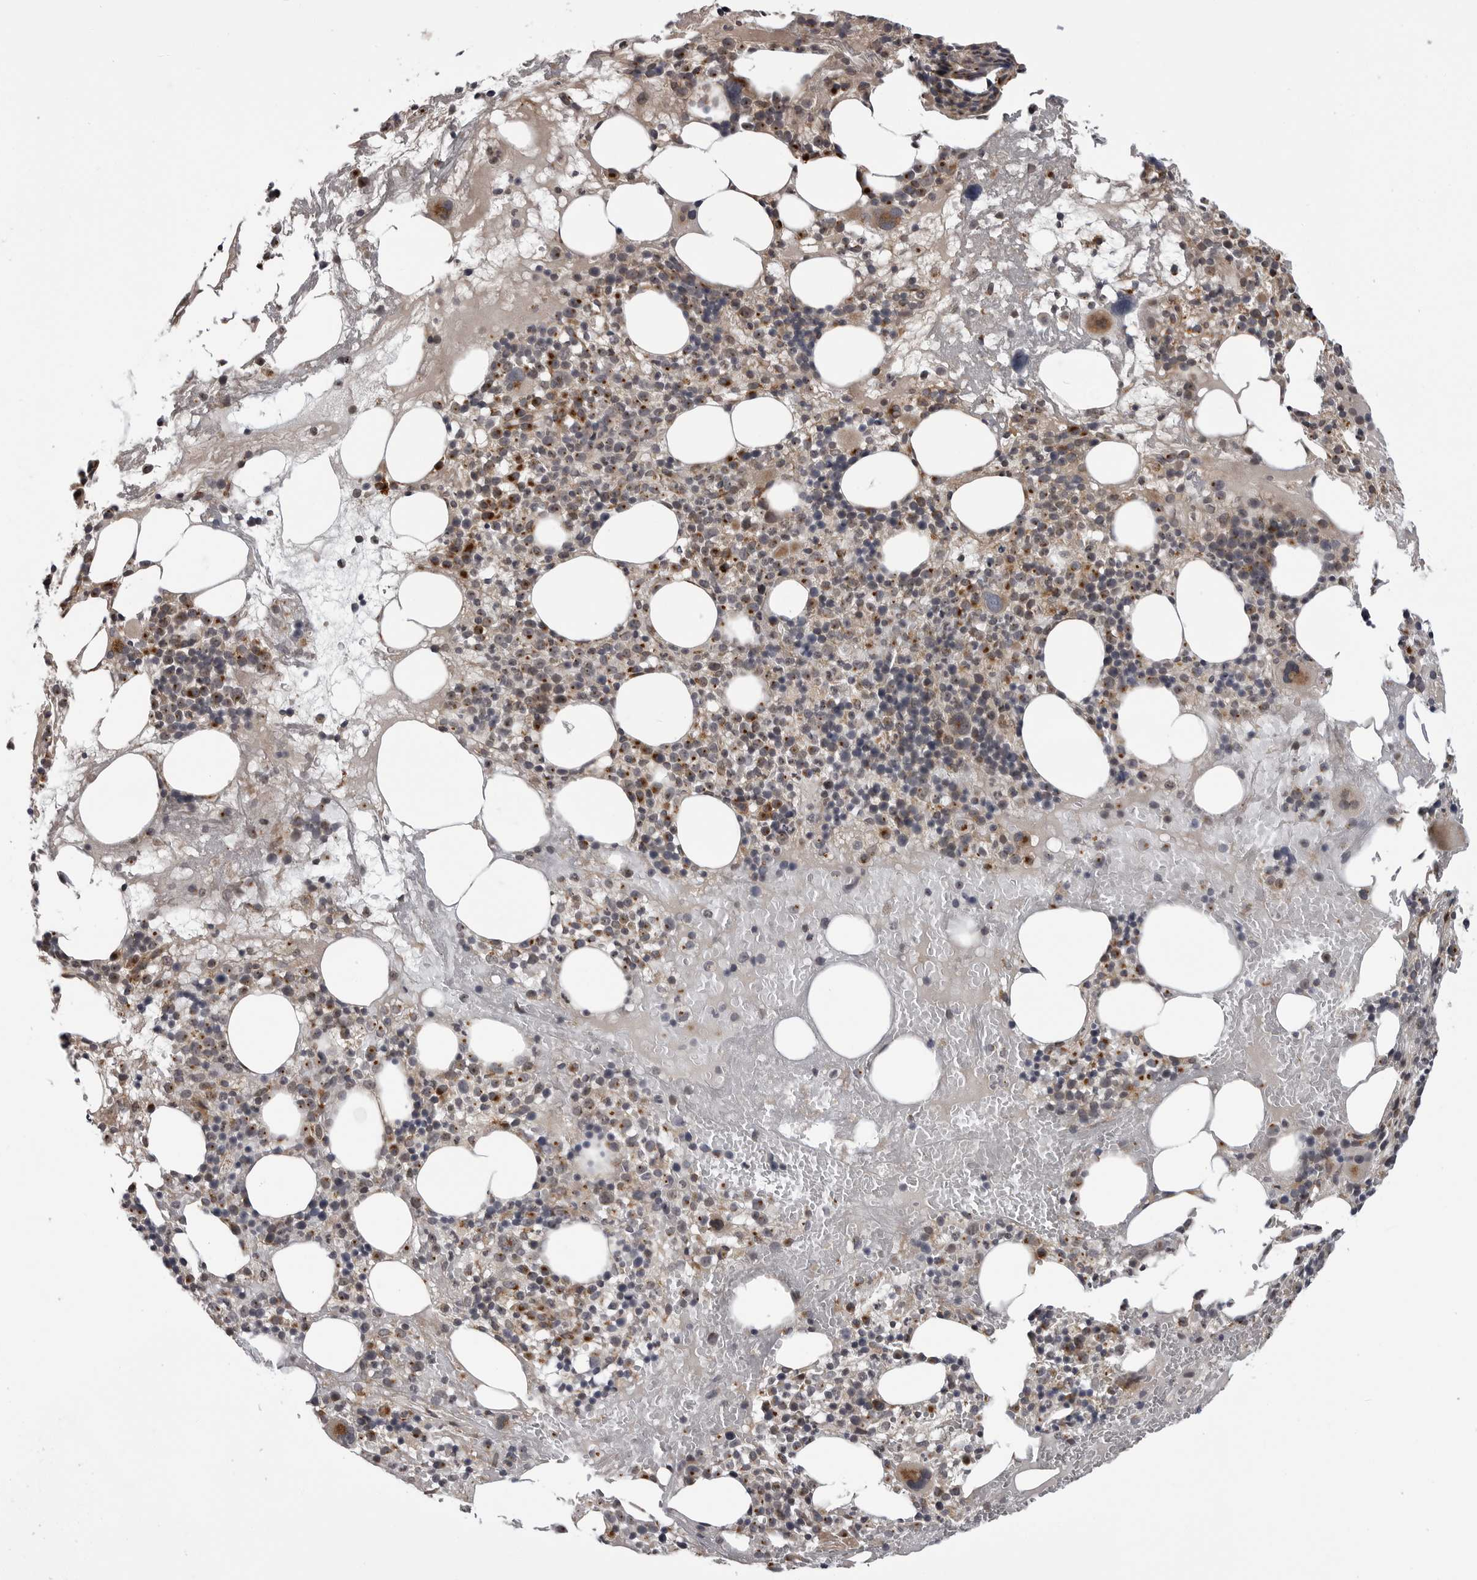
{"staining": {"intensity": "moderate", "quantity": "25%-75%", "location": "cytoplasmic/membranous"}, "tissue": "bone marrow", "cell_type": "Hematopoietic cells", "image_type": "normal", "snomed": [{"axis": "morphology", "description": "Normal tissue, NOS"}, {"axis": "morphology", "description": "Inflammation, NOS"}, {"axis": "topography", "description": "Bone marrow"}], "caption": "Immunohistochemistry (IHC) micrograph of benign bone marrow stained for a protein (brown), which demonstrates medium levels of moderate cytoplasmic/membranous expression in about 25%-75% of hematopoietic cells.", "gene": "LRRC45", "patient": {"sex": "female", "age": 77}}